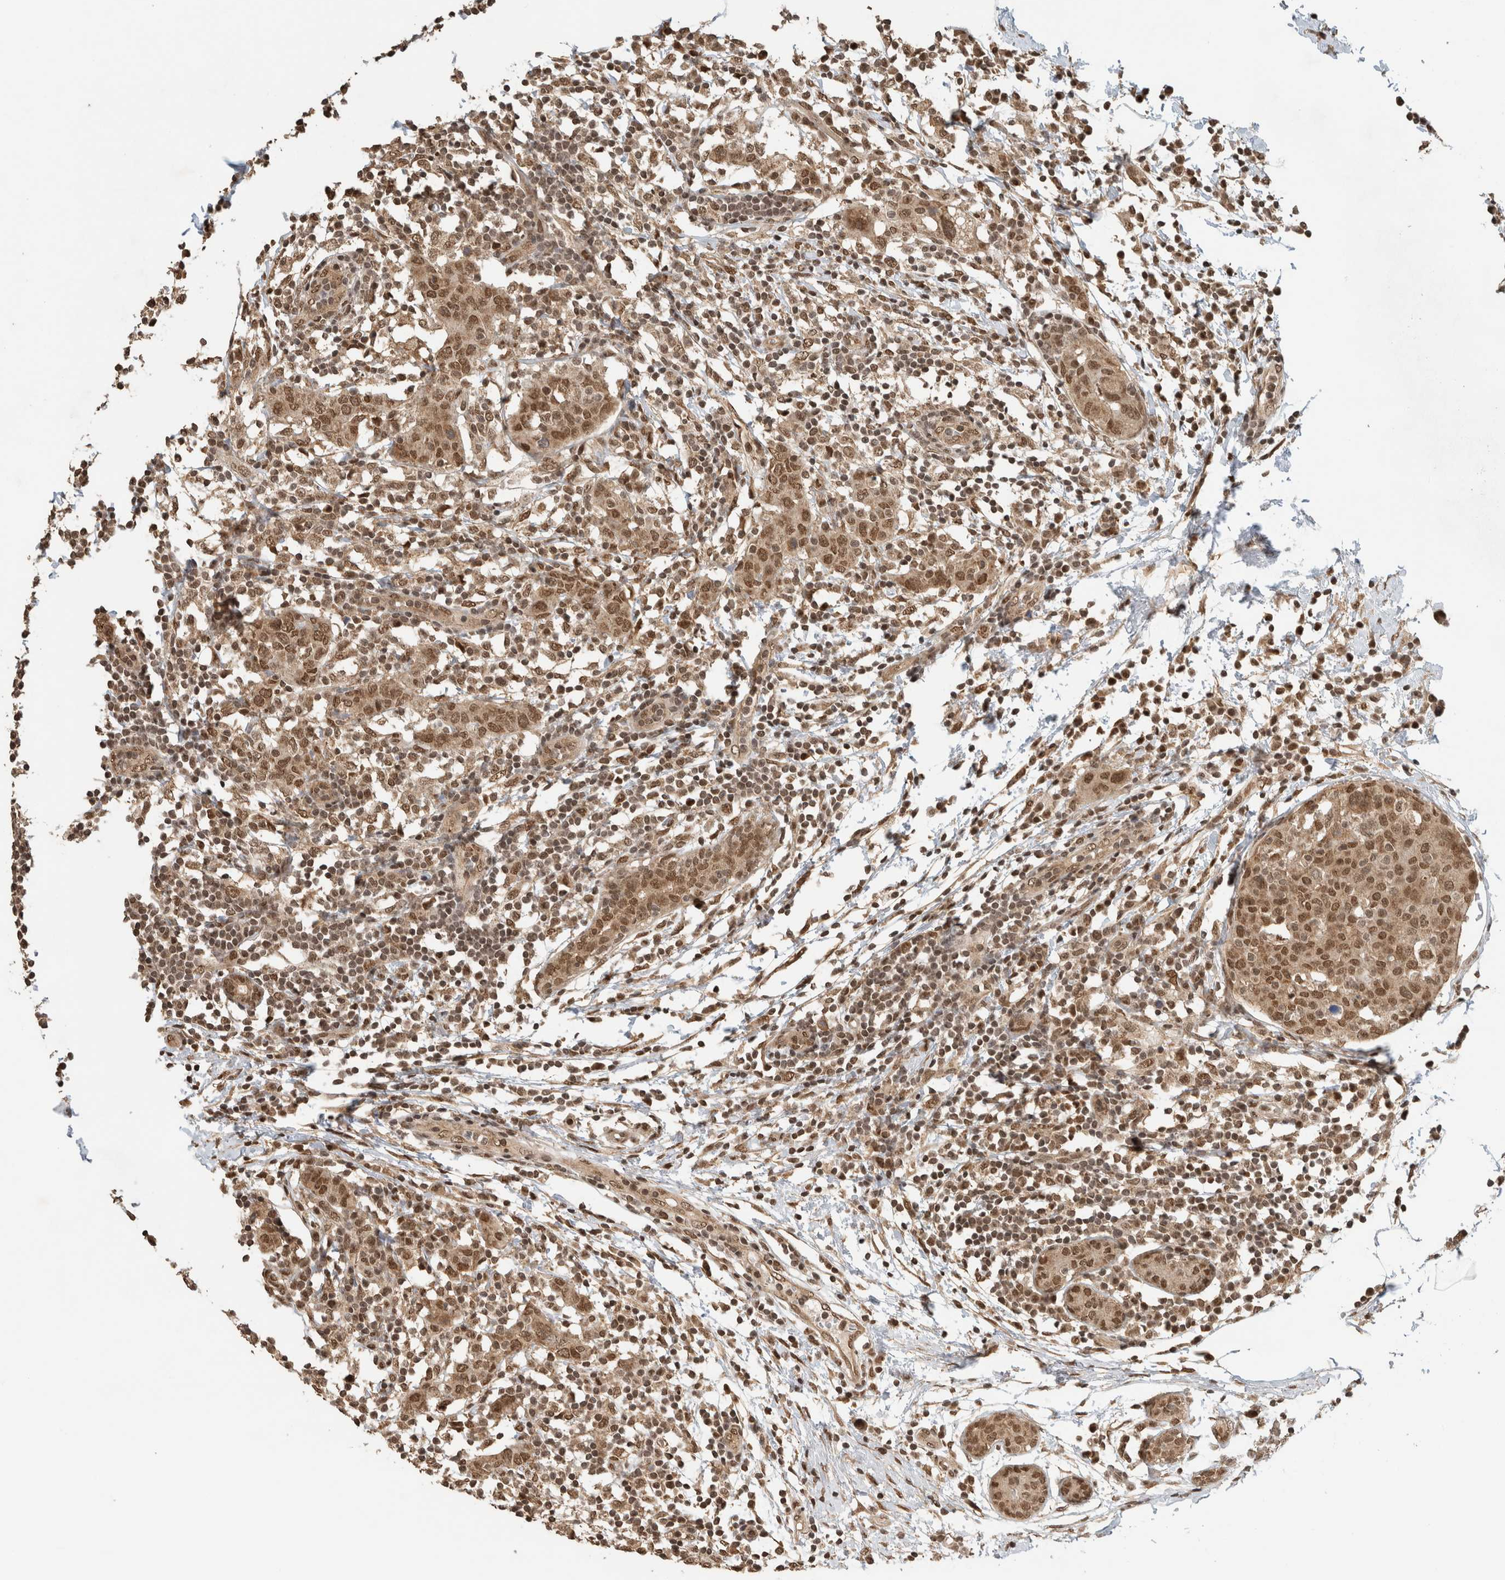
{"staining": {"intensity": "moderate", "quantity": ">75%", "location": "cytoplasmic/membranous,nuclear"}, "tissue": "breast cancer", "cell_type": "Tumor cells", "image_type": "cancer", "snomed": [{"axis": "morphology", "description": "Normal tissue, NOS"}, {"axis": "morphology", "description": "Duct carcinoma"}, {"axis": "topography", "description": "Breast"}], "caption": "Invasive ductal carcinoma (breast) stained for a protein demonstrates moderate cytoplasmic/membranous and nuclear positivity in tumor cells.", "gene": "C1orf21", "patient": {"sex": "female", "age": 37}}